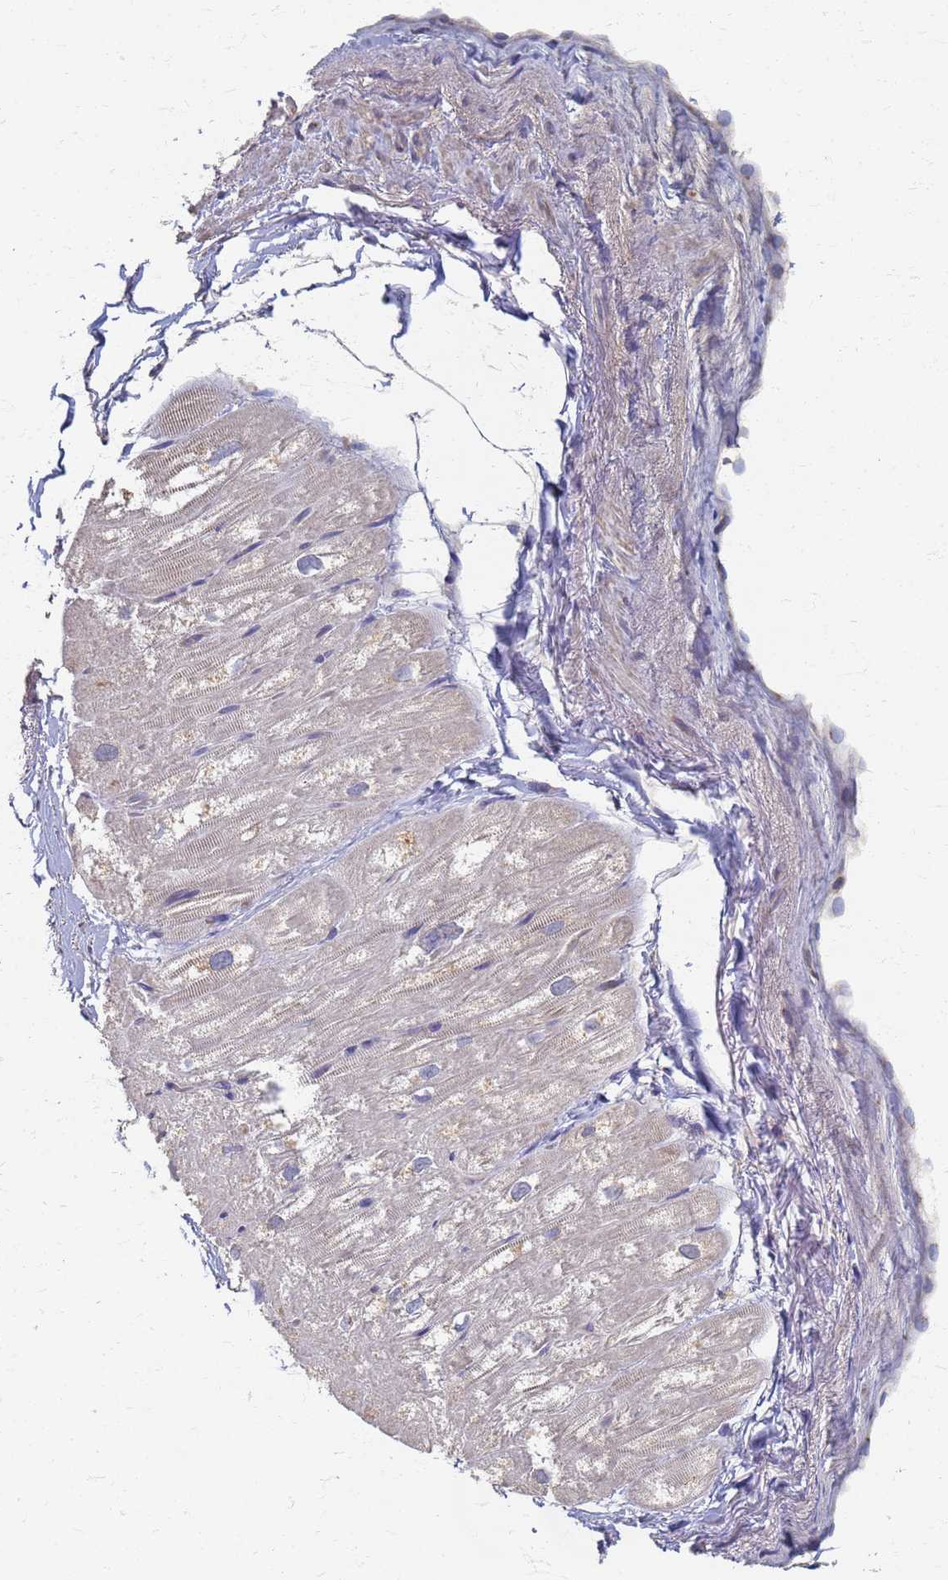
{"staining": {"intensity": "negative", "quantity": "none", "location": "none"}, "tissue": "heart muscle", "cell_type": "Cardiomyocytes", "image_type": "normal", "snomed": [{"axis": "morphology", "description": "Normal tissue, NOS"}, {"axis": "topography", "description": "Heart"}], "caption": "This is an immunohistochemistry histopathology image of benign heart muscle. There is no staining in cardiomyocytes.", "gene": "KRCC1", "patient": {"sex": "male", "age": 50}}